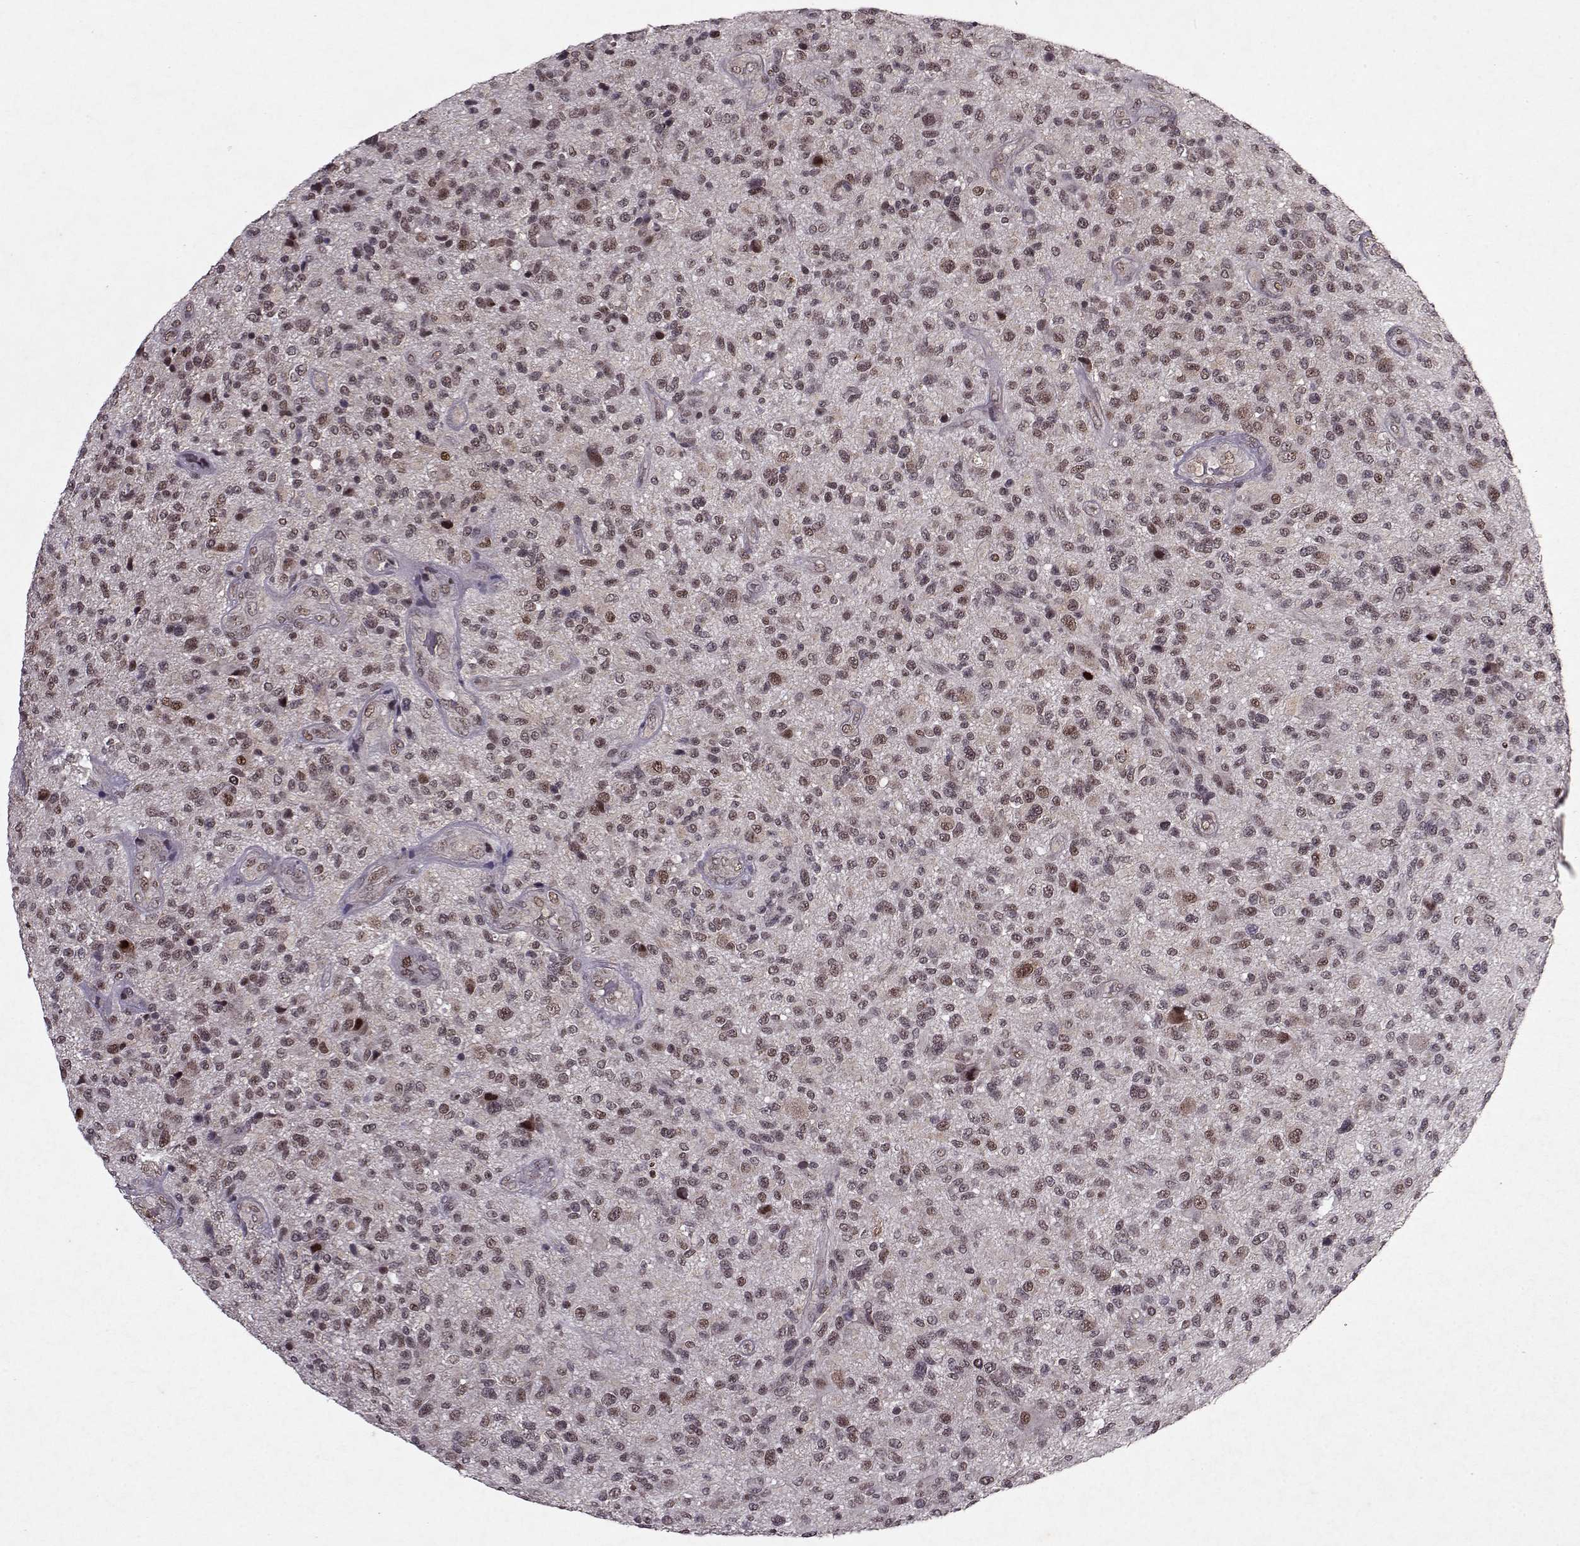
{"staining": {"intensity": "weak", "quantity": ">75%", "location": "nuclear"}, "tissue": "glioma", "cell_type": "Tumor cells", "image_type": "cancer", "snomed": [{"axis": "morphology", "description": "Glioma, malignant, High grade"}, {"axis": "topography", "description": "Brain"}], "caption": "The image demonstrates staining of glioma, revealing weak nuclear protein positivity (brown color) within tumor cells. (DAB = brown stain, brightfield microscopy at high magnification).", "gene": "PSMA7", "patient": {"sex": "male", "age": 47}}